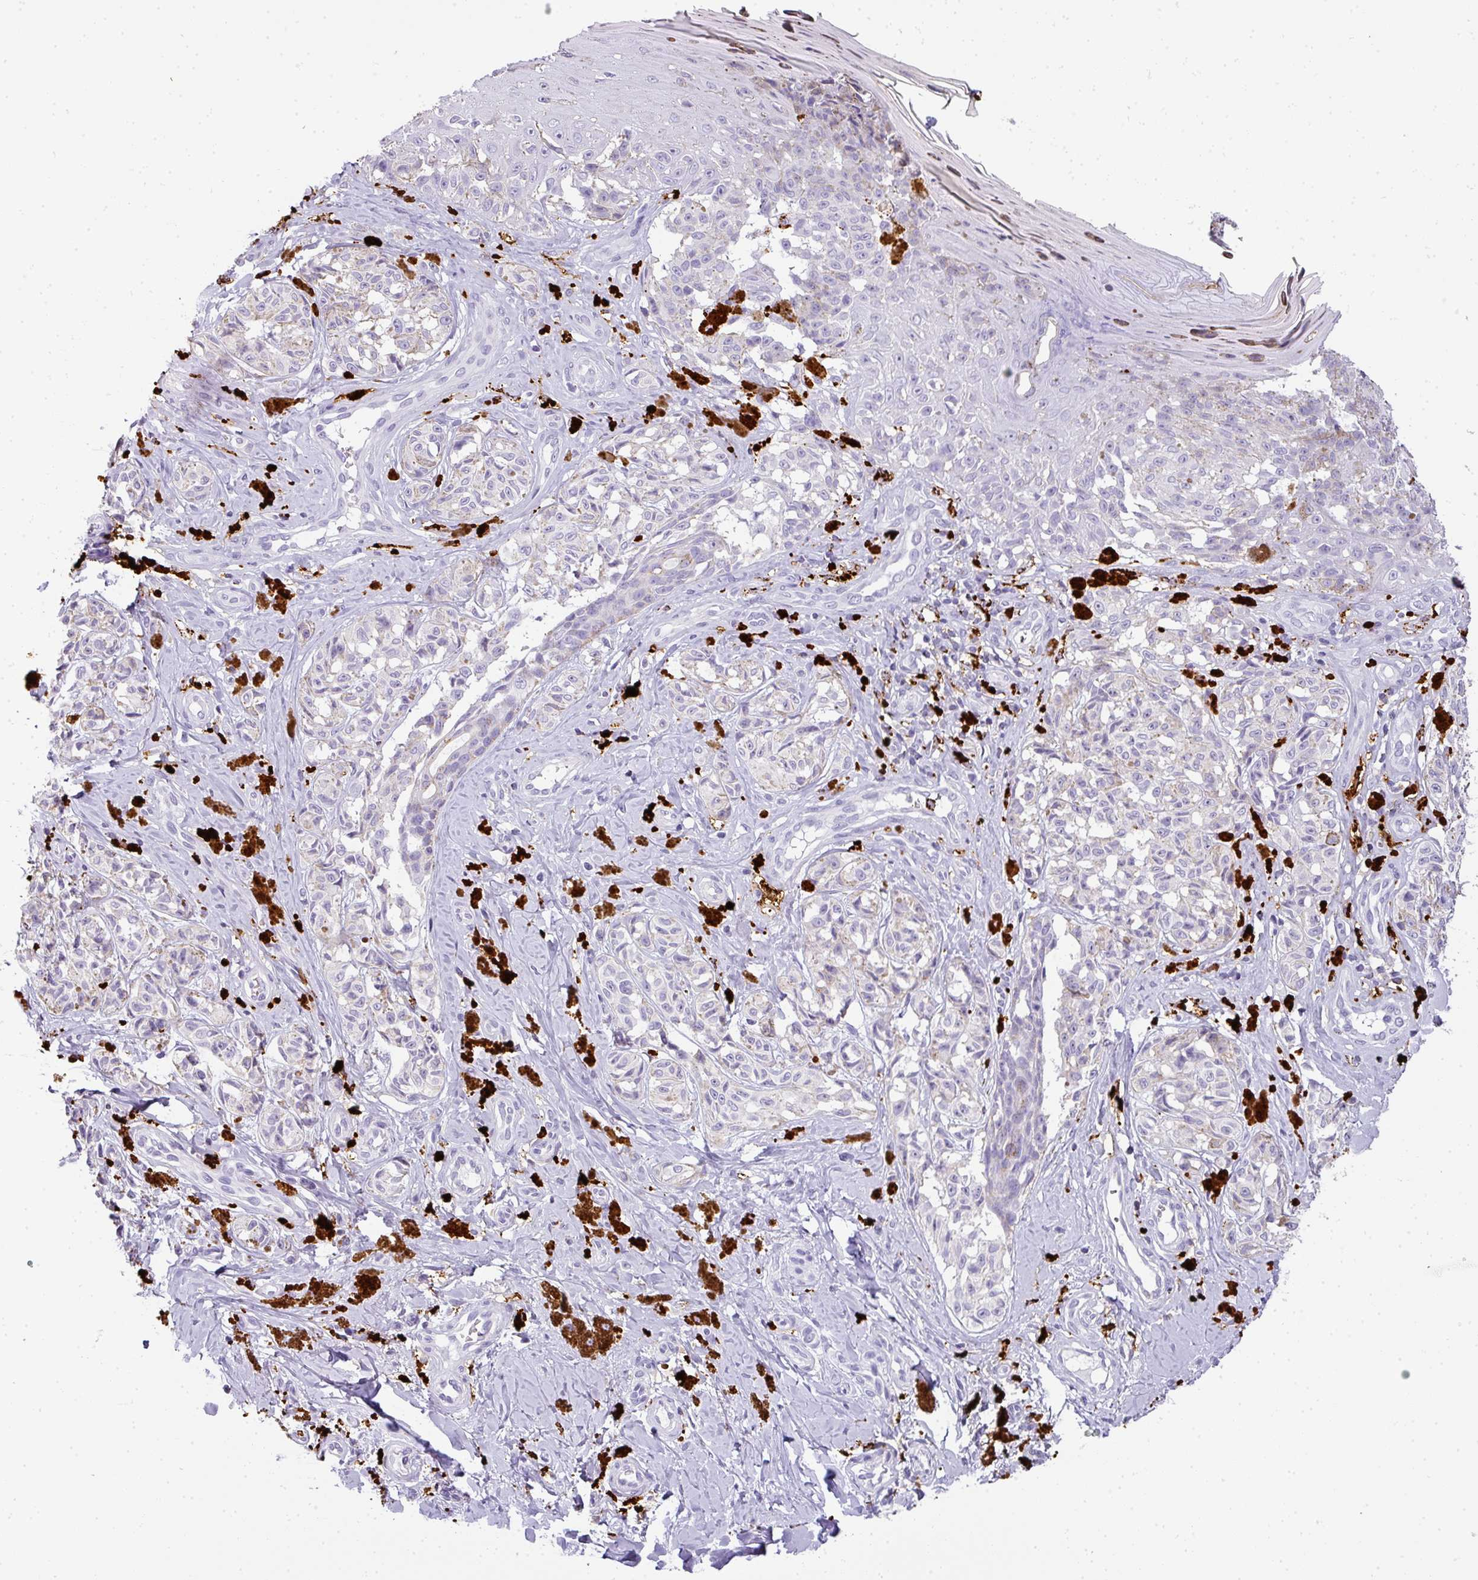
{"staining": {"intensity": "negative", "quantity": "none", "location": "none"}, "tissue": "melanoma", "cell_type": "Tumor cells", "image_type": "cancer", "snomed": [{"axis": "morphology", "description": "Malignant melanoma, NOS"}, {"axis": "topography", "description": "Skin"}], "caption": "A high-resolution histopathology image shows immunohistochemistry staining of melanoma, which demonstrates no significant expression in tumor cells. Brightfield microscopy of IHC stained with DAB (brown) and hematoxylin (blue), captured at high magnification.", "gene": "MMACHC", "patient": {"sex": "female", "age": 65}}